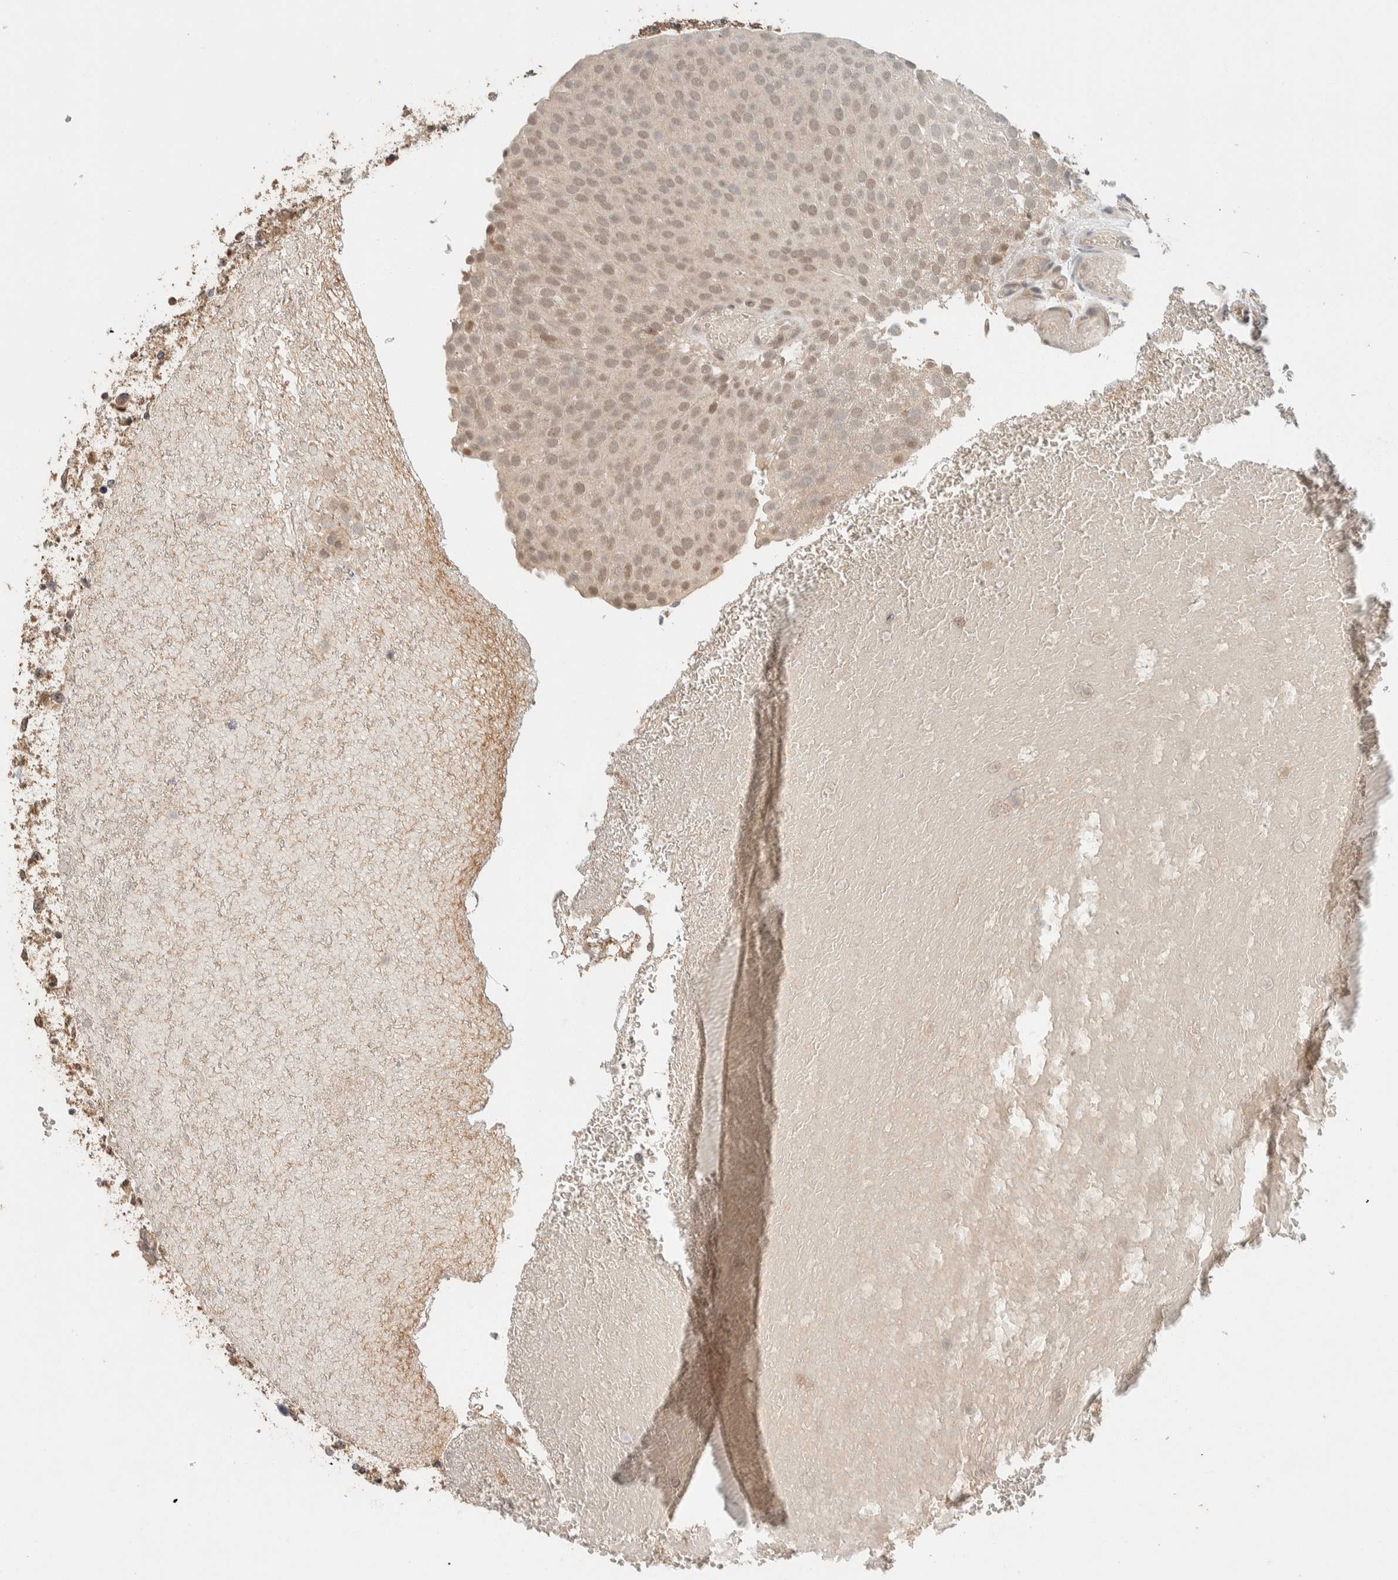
{"staining": {"intensity": "weak", "quantity": ">75%", "location": "nuclear"}, "tissue": "urothelial cancer", "cell_type": "Tumor cells", "image_type": "cancer", "snomed": [{"axis": "morphology", "description": "Urothelial carcinoma, Low grade"}, {"axis": "topography", "description": "Urinary bladder"}], "caption": "Immunohistochemistry photomicrograph of urothelial carcinoma (low-grade) stained for a protein (brown), which displays low levels of weak nuclear staining in approximately >75% of tumor cells.", "gene": "ZNF567", "patient": {"sex": "male", "age": 78}}